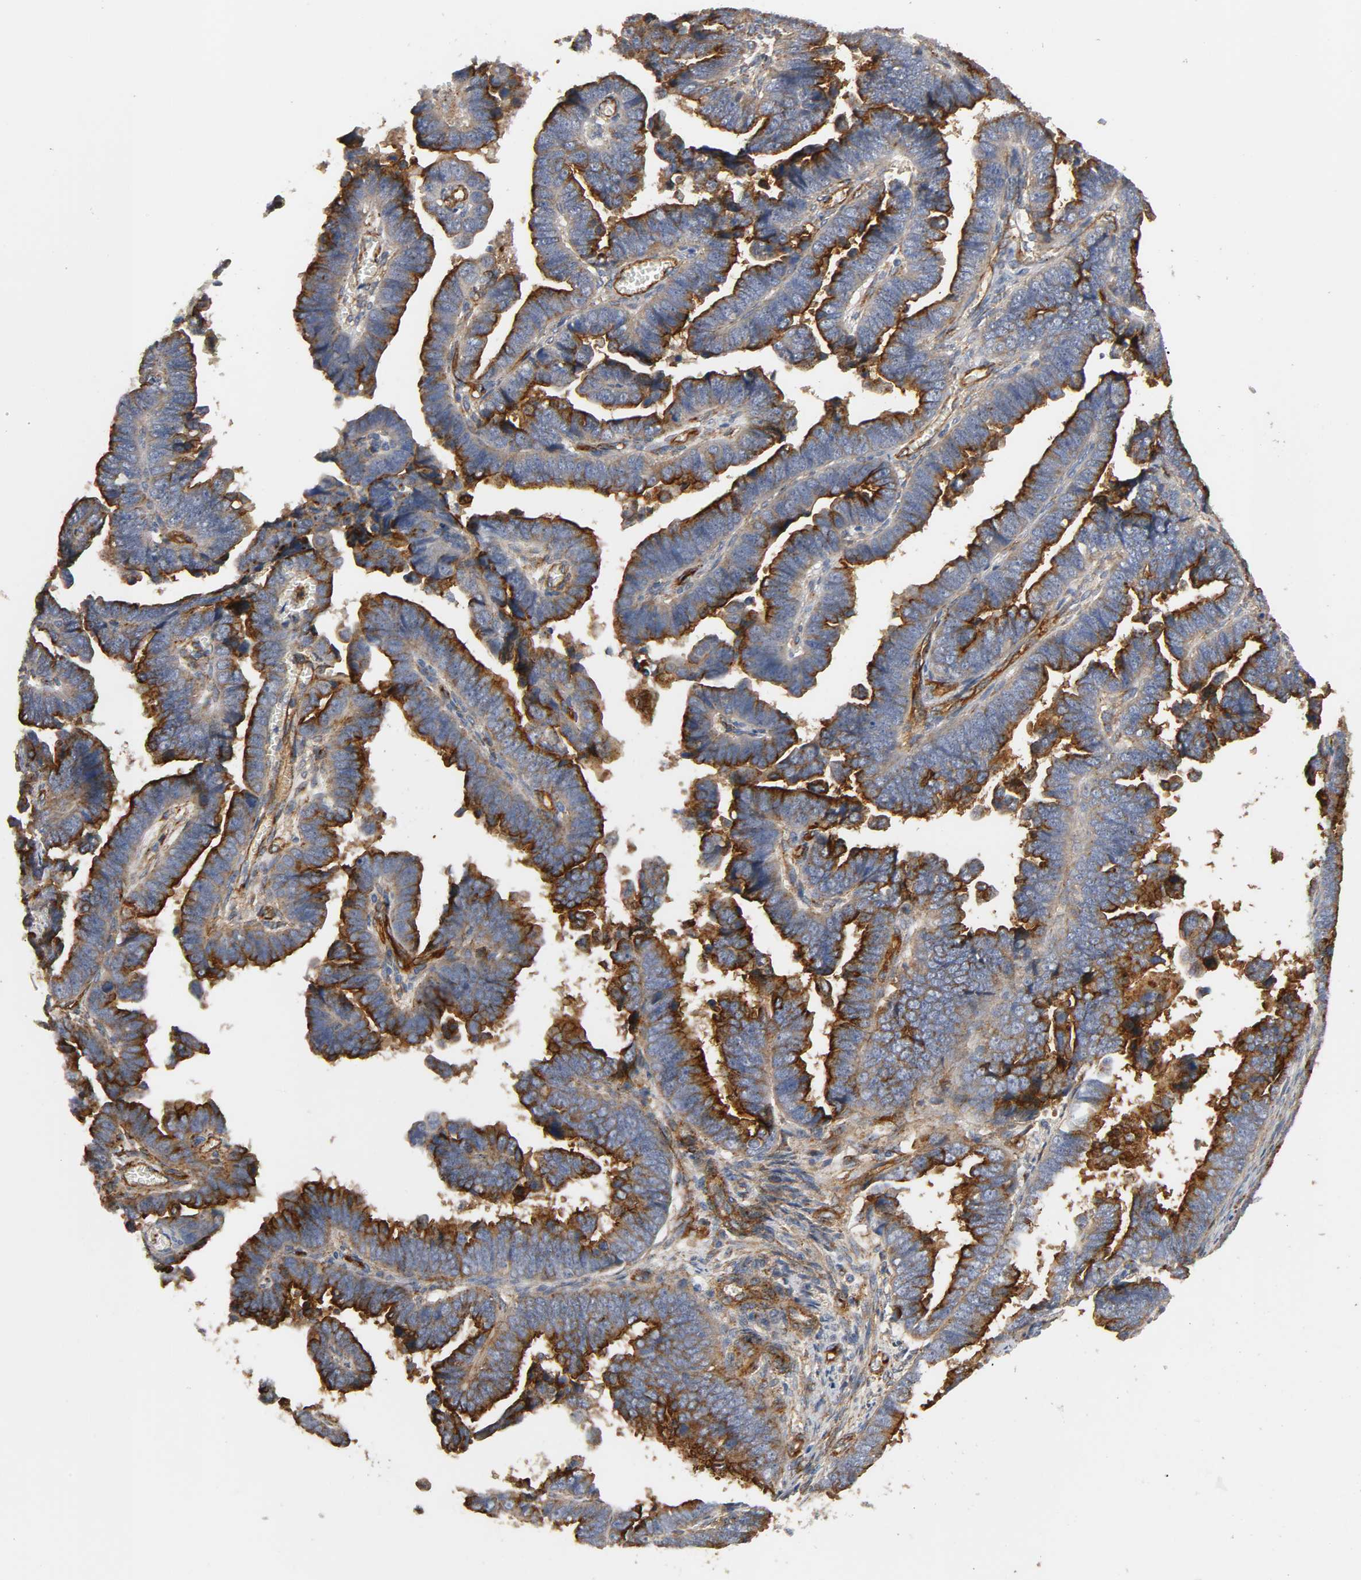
{"staining": {"intensity": "strong", "quantity": "25%-75%", "location": "cytoplasmic/membranous"}, "tissue": "endometrial cancer", "cell_type": "Tumor cells", "image_type": "cancer", "snomed": [{"axis": "morphology", "description": "Adenocarcinoma, NOS"}, {"axis": "topography", "description": "Endometrium"}], "caption": "A histopathology image showing strong cytoplasmic/membranous expression in approximately 25%-75% of tumor cells in endometrial cancer (adenocarcinoma), as visualized by brown immunohistochemical staining.", "gene": "IFITM3", "patient": {"sex": "female", "age": 75}}